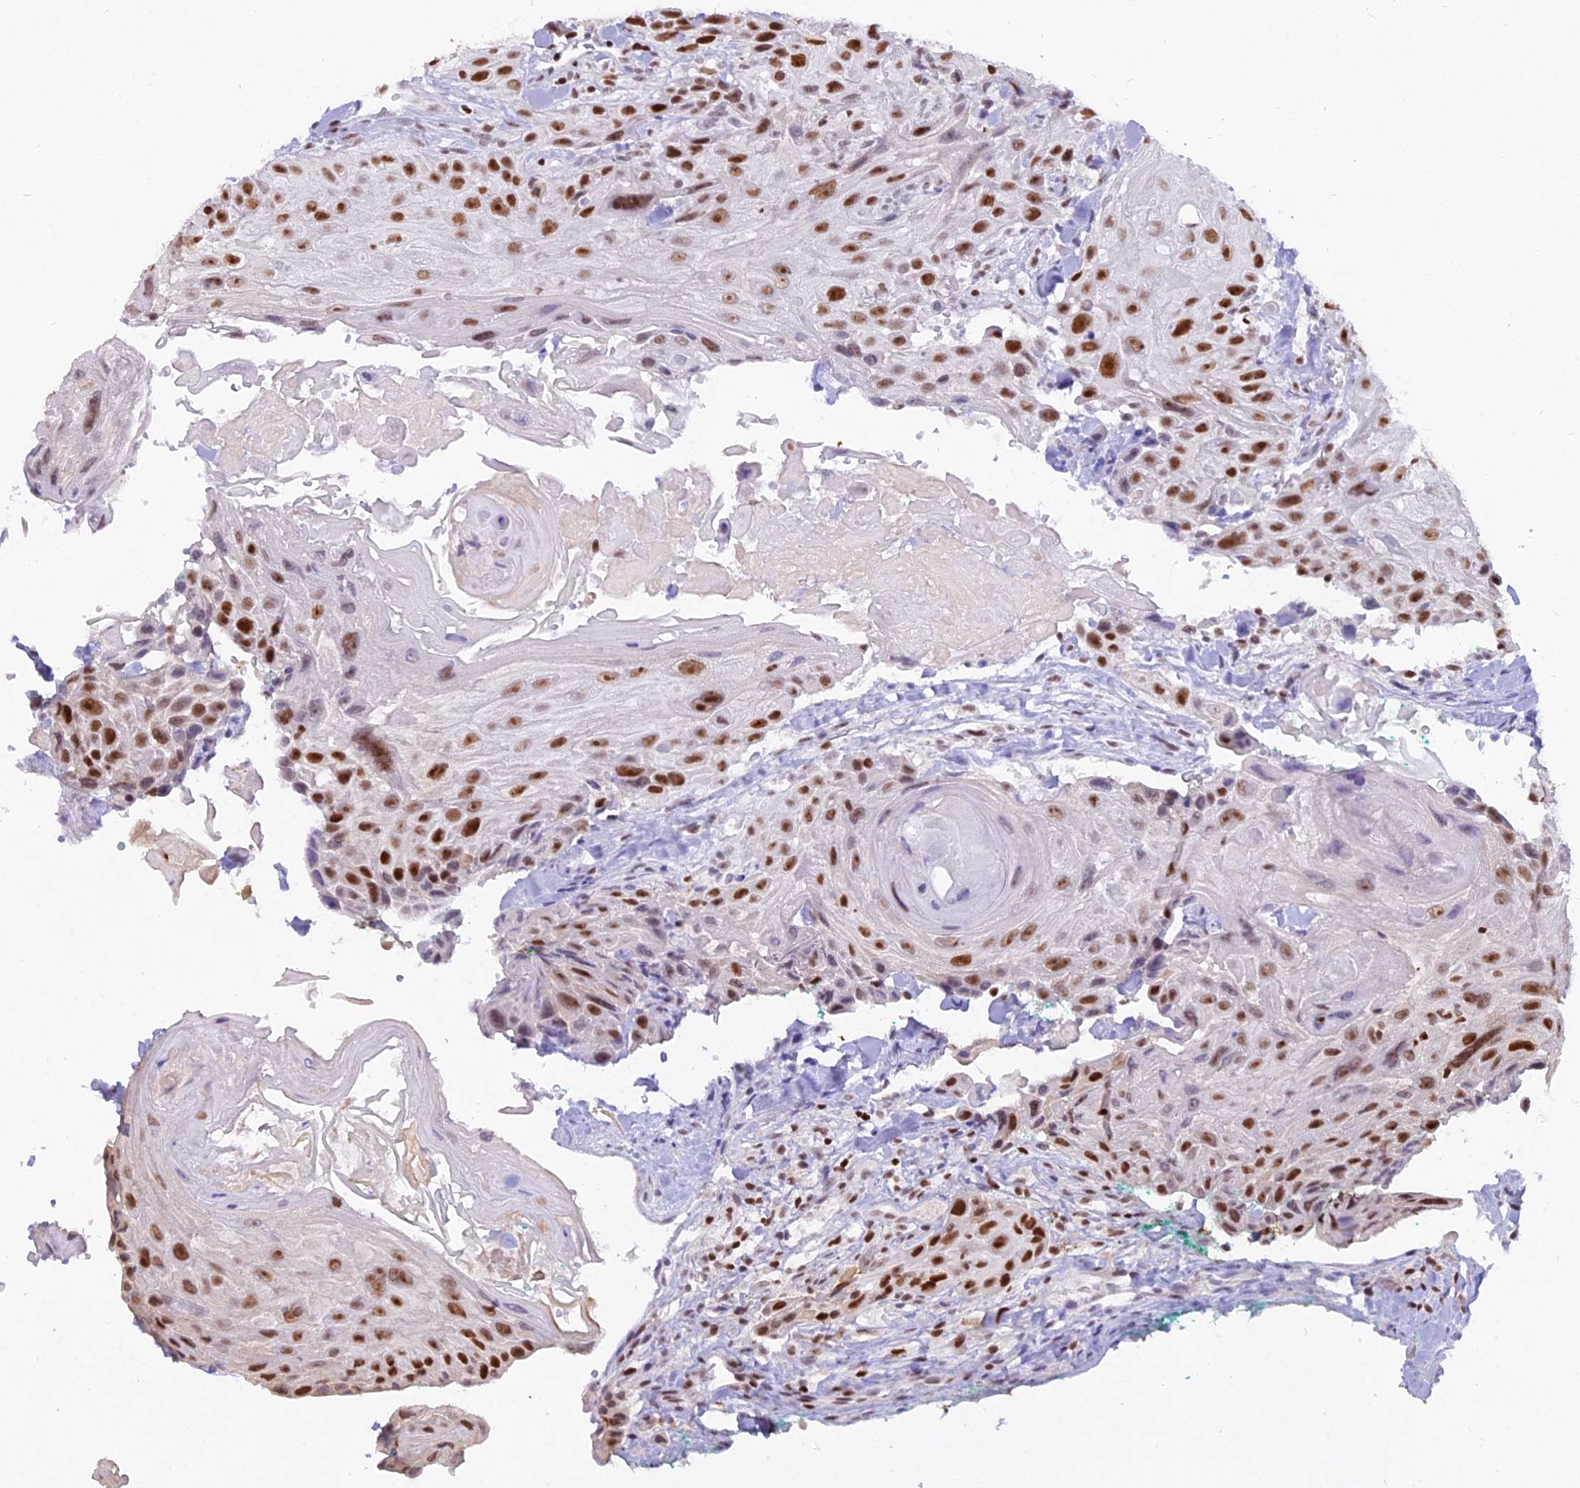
{"staining": {"intensity": "moderate", "quantity": ">75%", "location": "nuclear"}, "tissue": "head and neck cancer", "cell_type": "Tumor cells", "image_type": "cancer", "snomed": [{"axis": "morphology", "description": "Squamous cell carcinoma, NOS"}, {"axis": "topography", "description": "Head-Neck"}], "caption": "The immunohistochemical stain labels moderate nuclear positivity in tumor cells of head and neck cancer tissue.", "gene": "PARP1", "patient": {"sex": "male", "age": 81}}